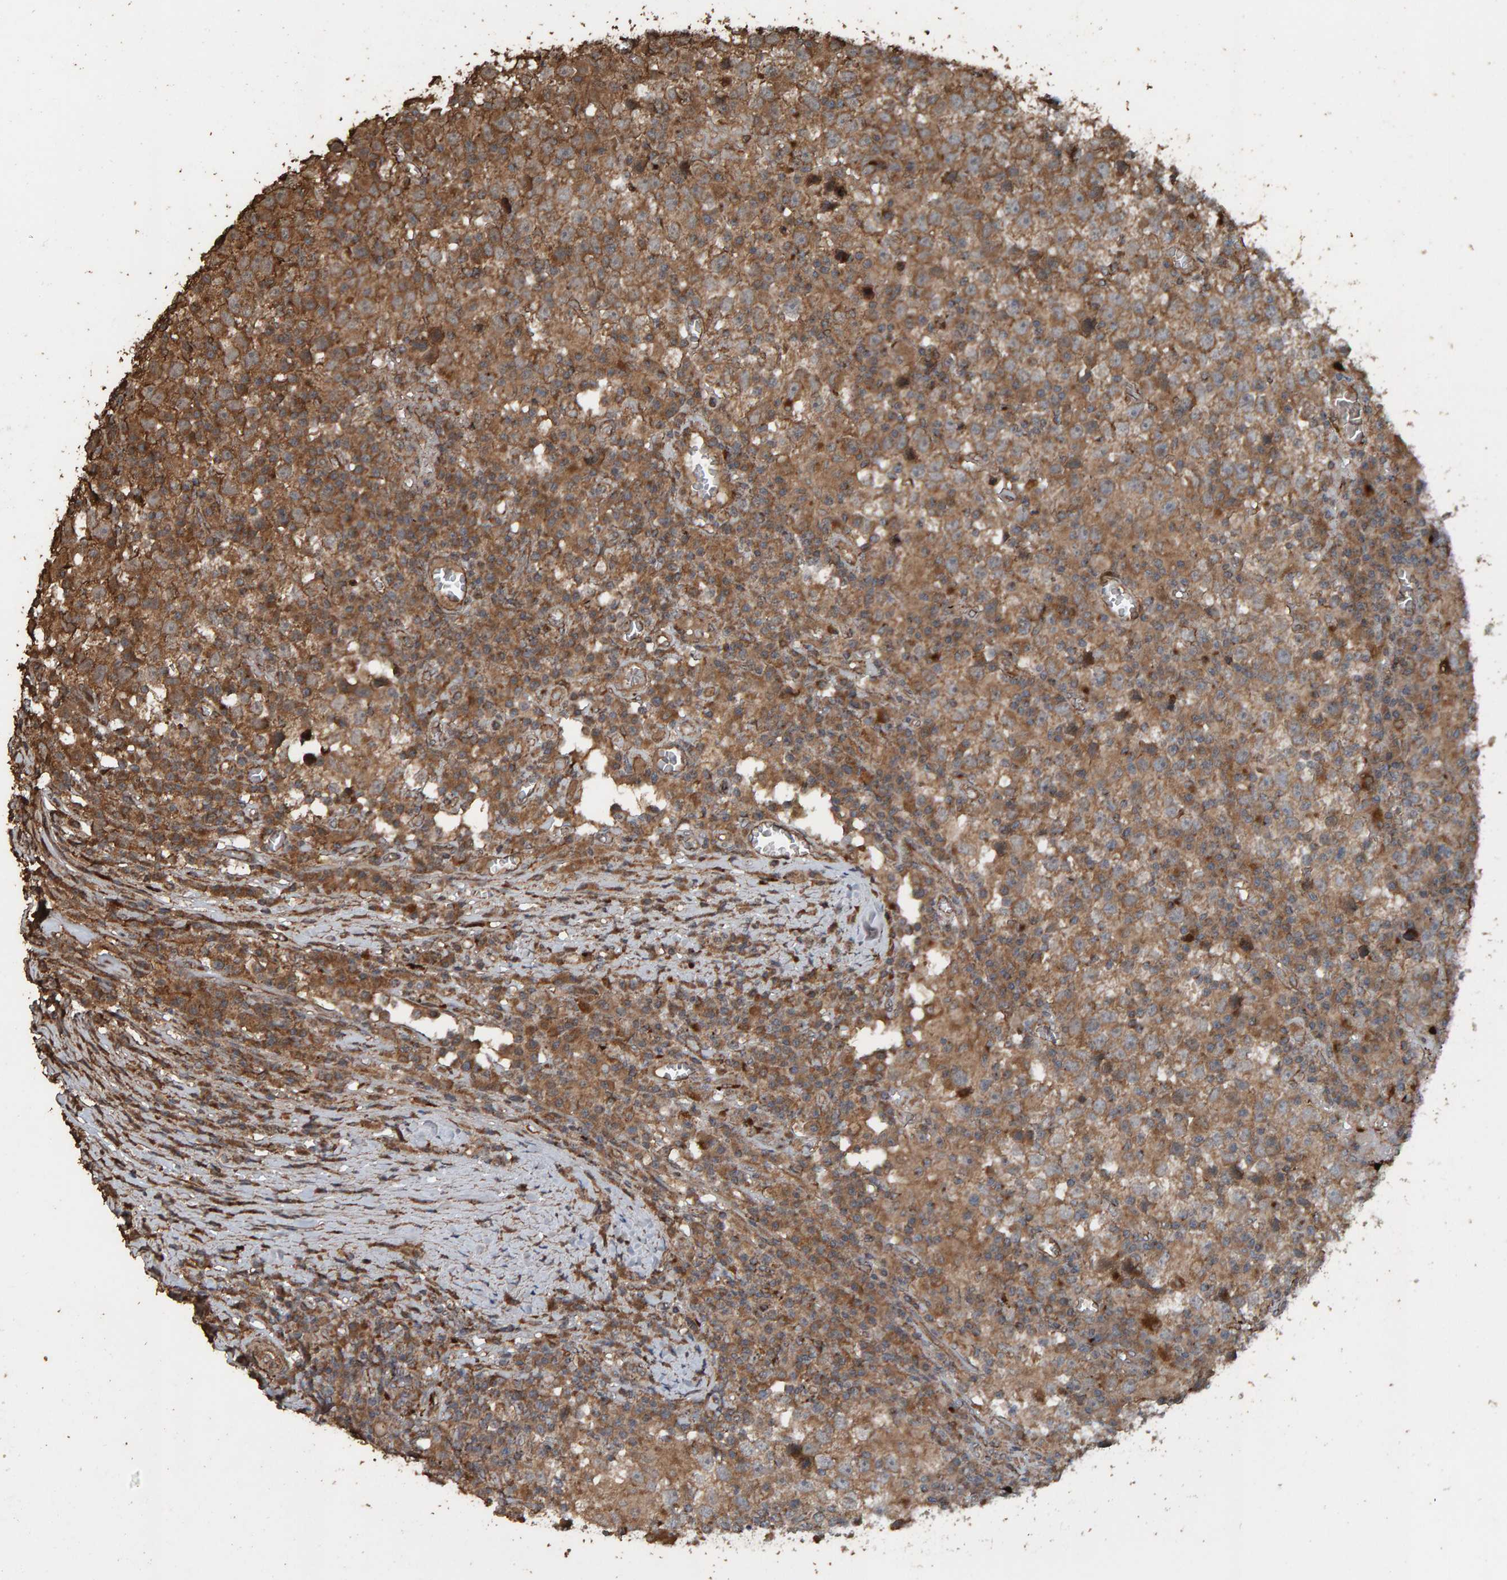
{"staining": {"intensity": "moderate", "quantity": ">75%", "location": "cytoplasmic/membranous"}, "tissue": "testis cancer", "cell_type": "Tumor cells", "image_type": "cancer", "snomed": [{"axis": "morphology", "description": "Seminoma, NOS"}, {"axis": "topography", "description": "Testis"}], "caption": "An immunohistochemistry micrograph of neoplastic tissue is shown. Protein staining in brown labels moderate cytoplasmic/membranous positivity in testis cancer within tumor cells.", "gene": "DUS1L", "patient": {"sex": "male", "age": 65}}